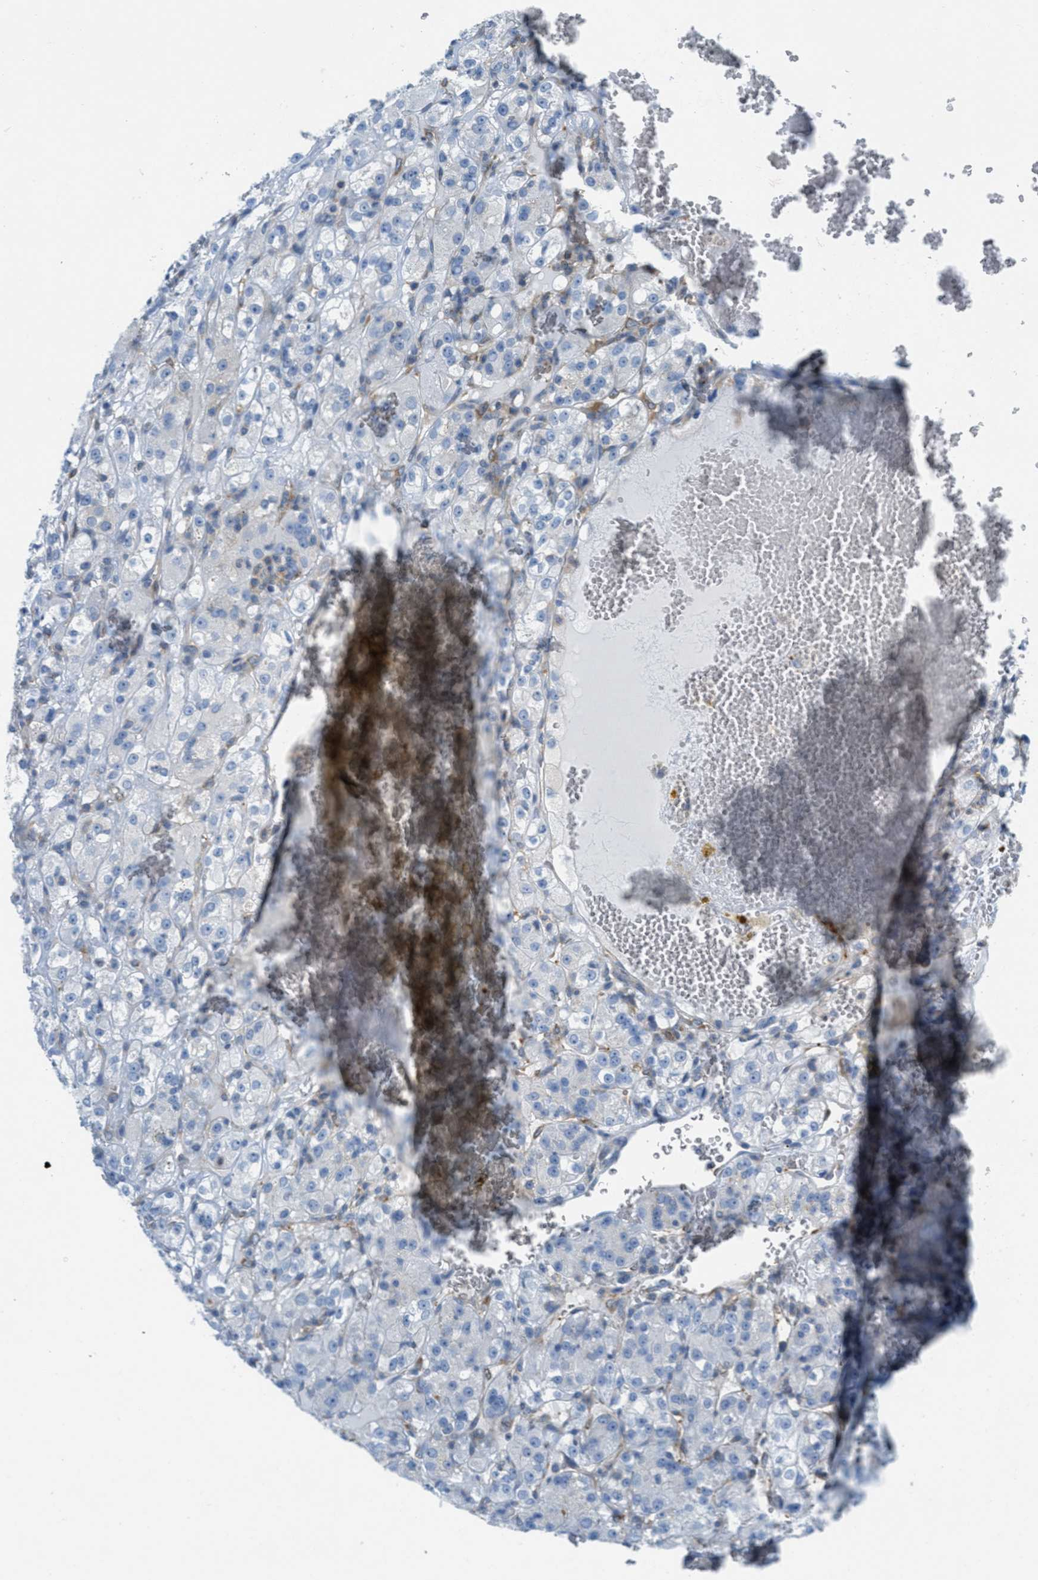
{"staining": {"intensity": "negative", "quantity": "none", "location": "none"}, "tissue": "renal cancer", "cell_type": "Tumor cells", "image_type": "cancer", "snomed": [{"axis": "morphology", "description": "Normal tissue, NOS"}, {"axis": "morphology", "description": "Adenocarcinoma, NOS"}, {"axis": "topography", "description": "Kidney"}], "caption": "This is an immunohistochemistry photomicrograph of human renal cancer (adenocarcinoma). There is no staining in tumor cells.", "gene": "MAPRE2", "patient": {"sex": "male", "age": 61}}